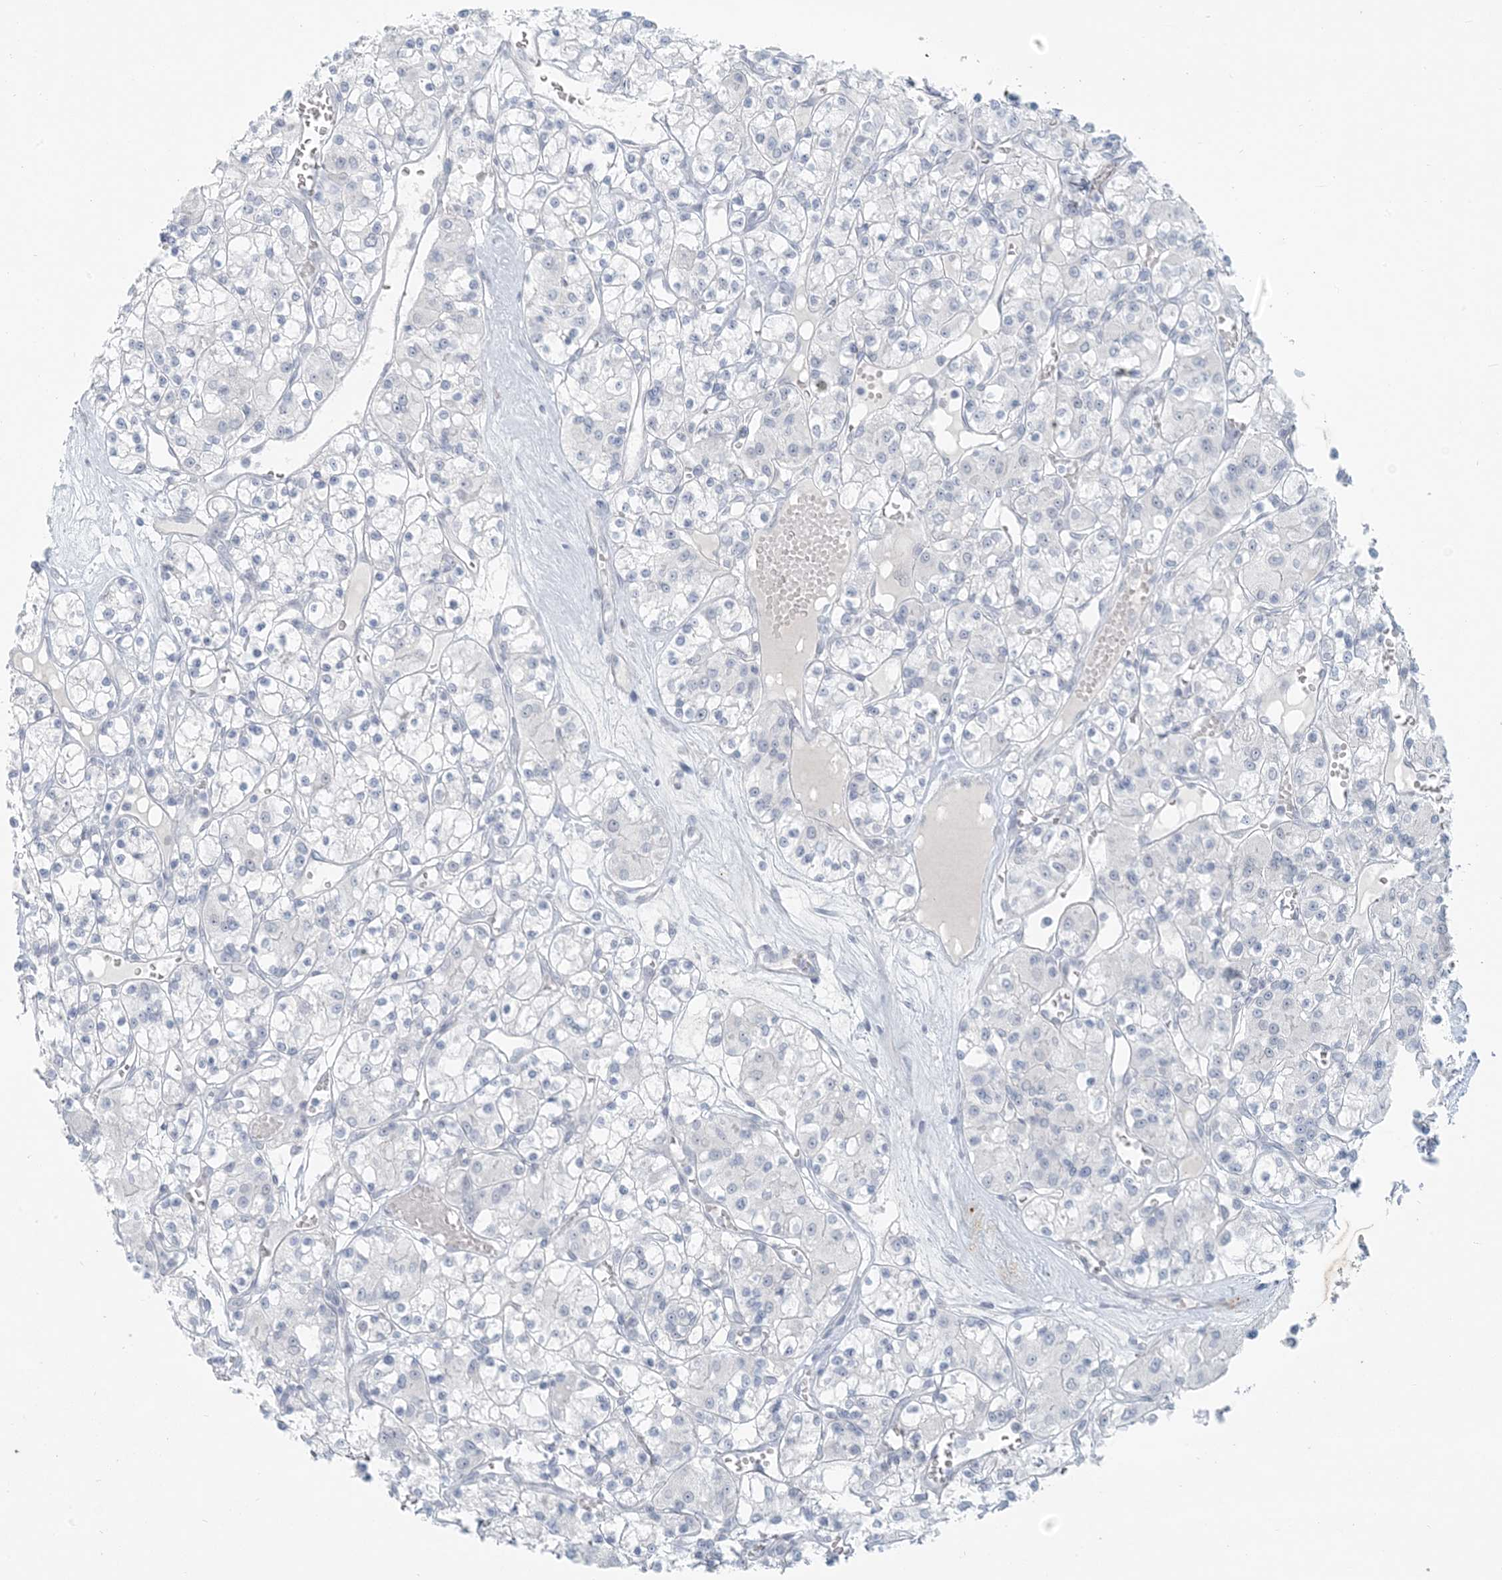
{"staining": {"intensity": "negative", "quantity": "none", "location": "none"}, "tissue": "renal cancer", "cell_type": "Tumor cells", "image_type": "cancer", "snomed": [{"axis": "morphology", "description": "Adenocarcinoma, NOS"}, {"axis": "topography", "description": "Kidney"}], "caption": "Tumor cells are negative for protein expression in human adenocarcinoma (renal).", "gene": "SCML1", "patient": {"sex": "female", "age": 59}}